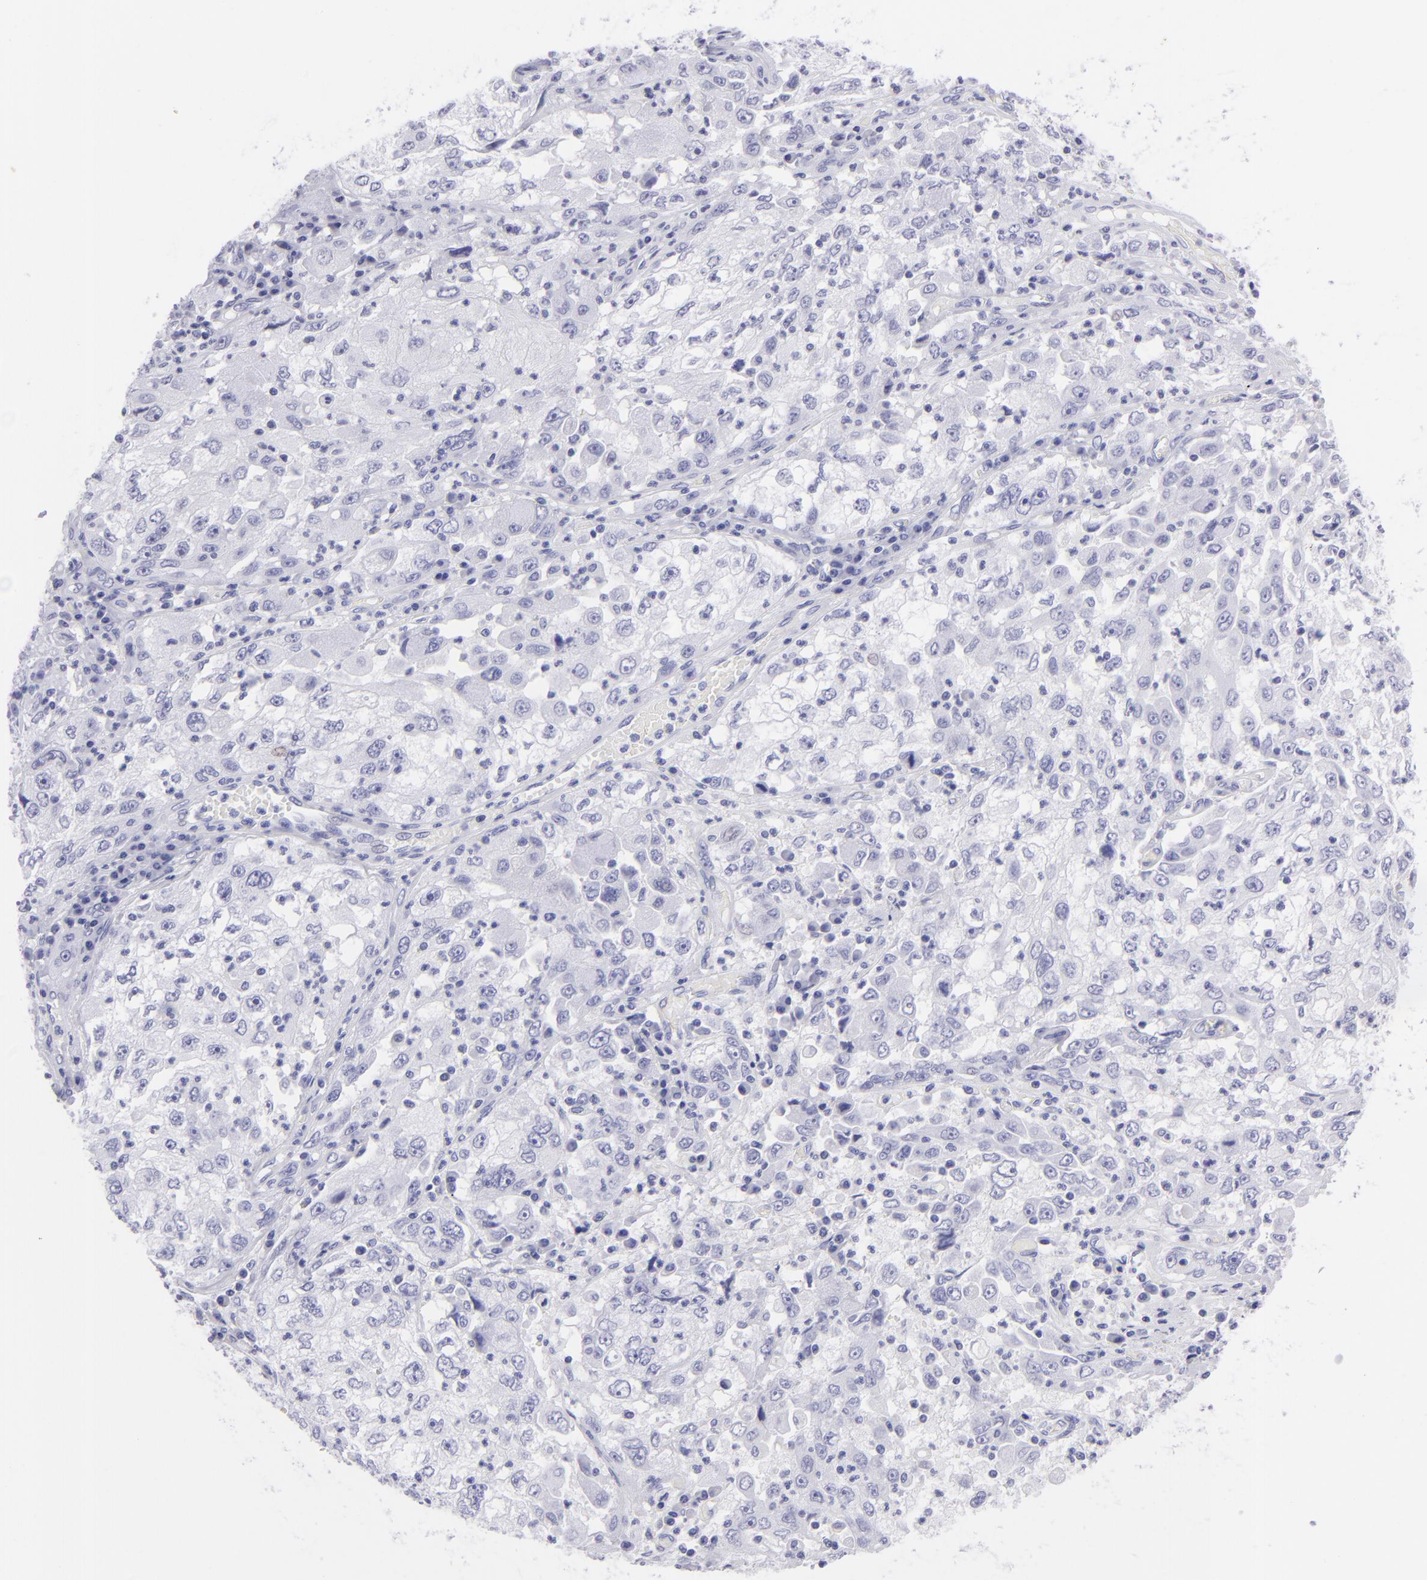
{"staining": {"intensity": "negative", "quantity": "none", "location": "none"}, "tissue": "cervical cancer", "cell_type": "Tumor cells", "image_type": "cancer", "snomed": [{"axis": "morphology", "description": "Squamous cell carcinoma, NOS"}, {"axis": "topography", "description": "Cervix"}], "caption": "IHC image of human cervical cancer (squamous cell carcinoma) stained for a protein (brown), which demonstrates no expression in tumor cells. (DAB (3,3'-diaminobenzidine) immunohistochemistry with hematoxylin counter stain).", "gene": "SLC1A3", "patient": {"sex": "female", "age": 36}}